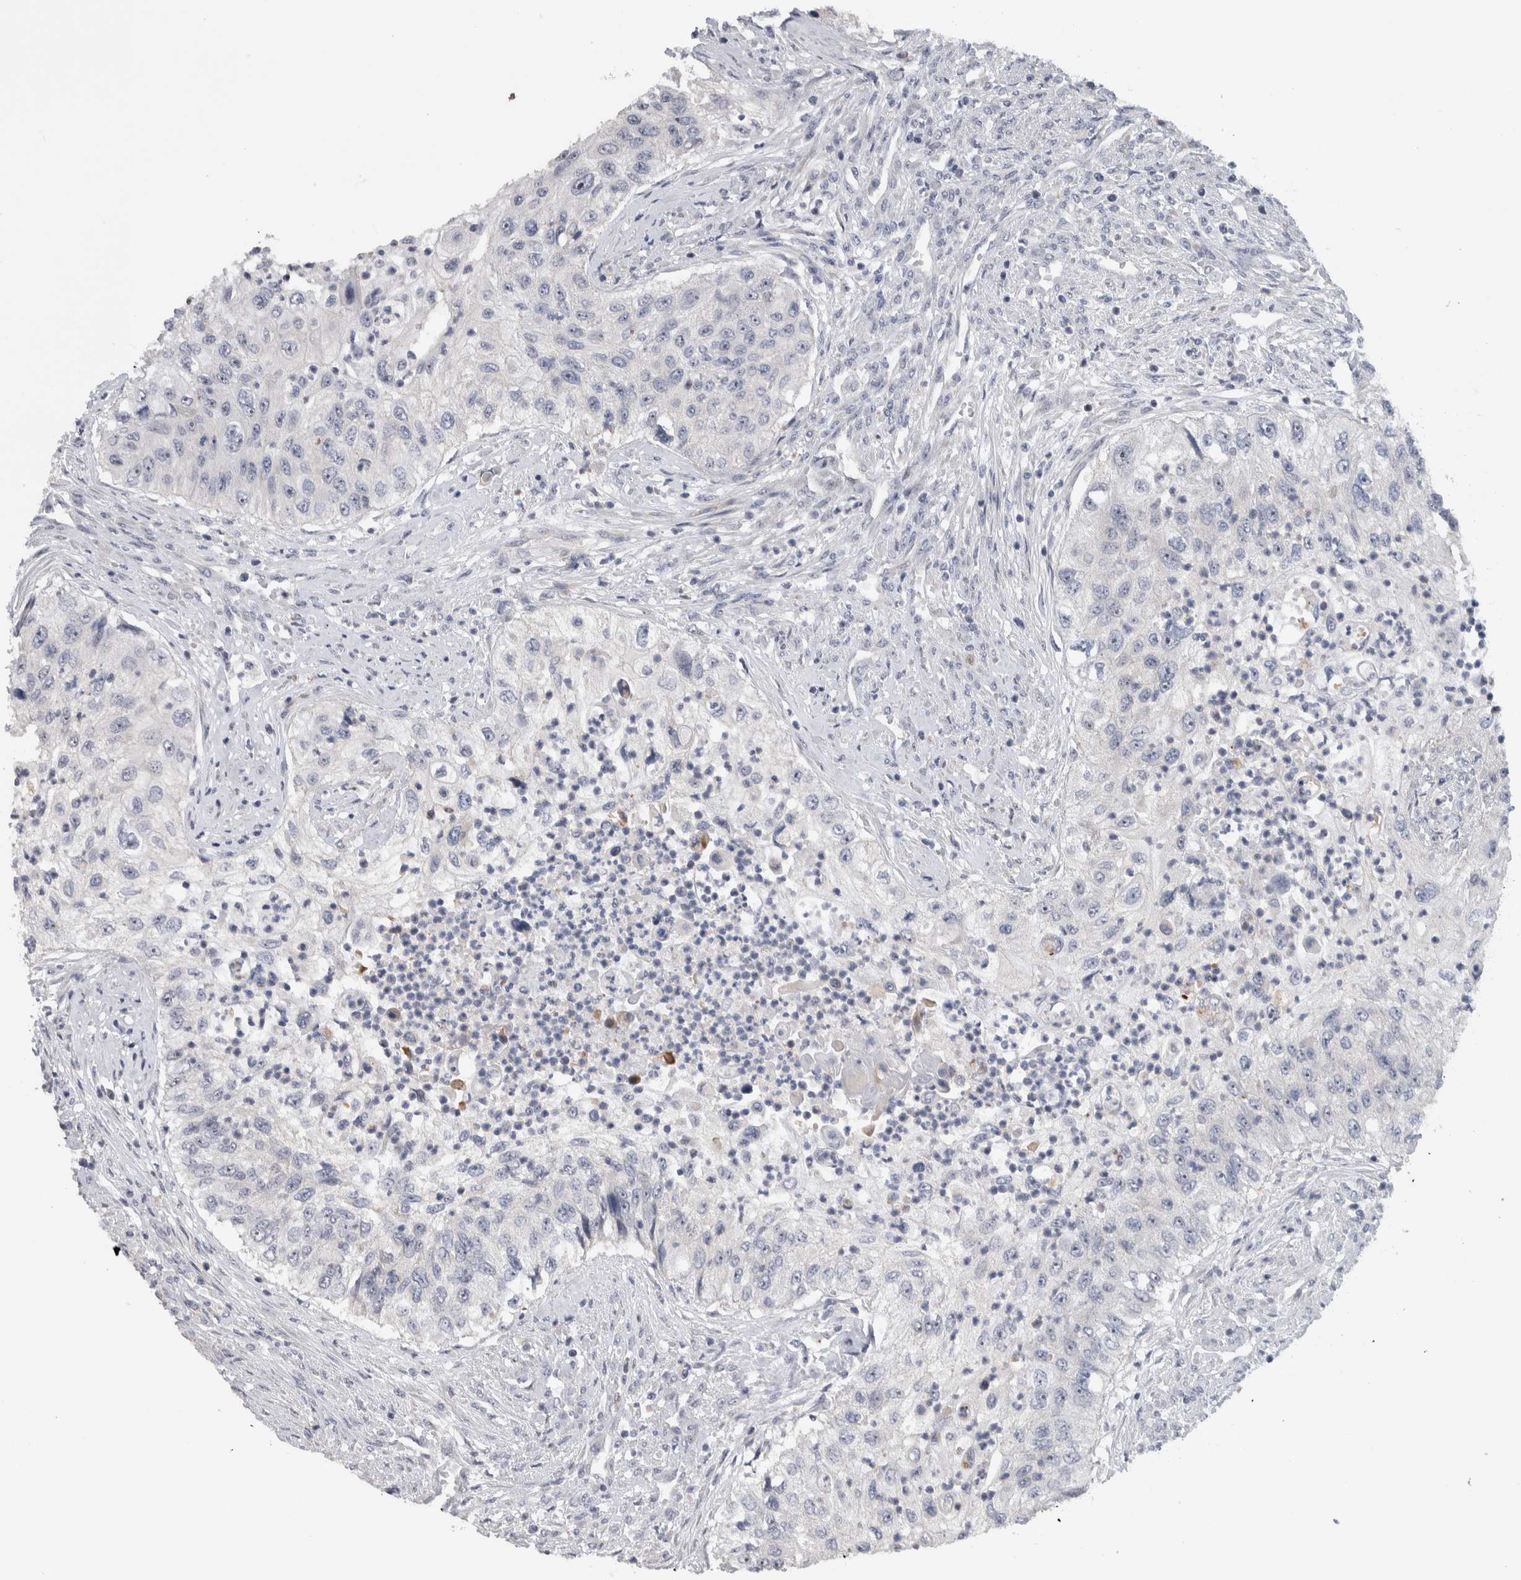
{"staining": {"intensity": "negative", "quantity": "none", "location": "none"}, "tissue": "urothelial cancer", "cell_type": "Tumor cells", "image_type": "cancer", "snomed": [{"axis": "morphology", "description": "Urothelial carcinoma, High grade"}, {"axis": "topography", "description": "Urinary bladder"}], "caption": "Immunohistochemistry of human high-grade urothelial carcinoma exhibits no expression in tumor cells.", "gene": "PRRG4", "patient": {"sex": "female", "age": 60}}